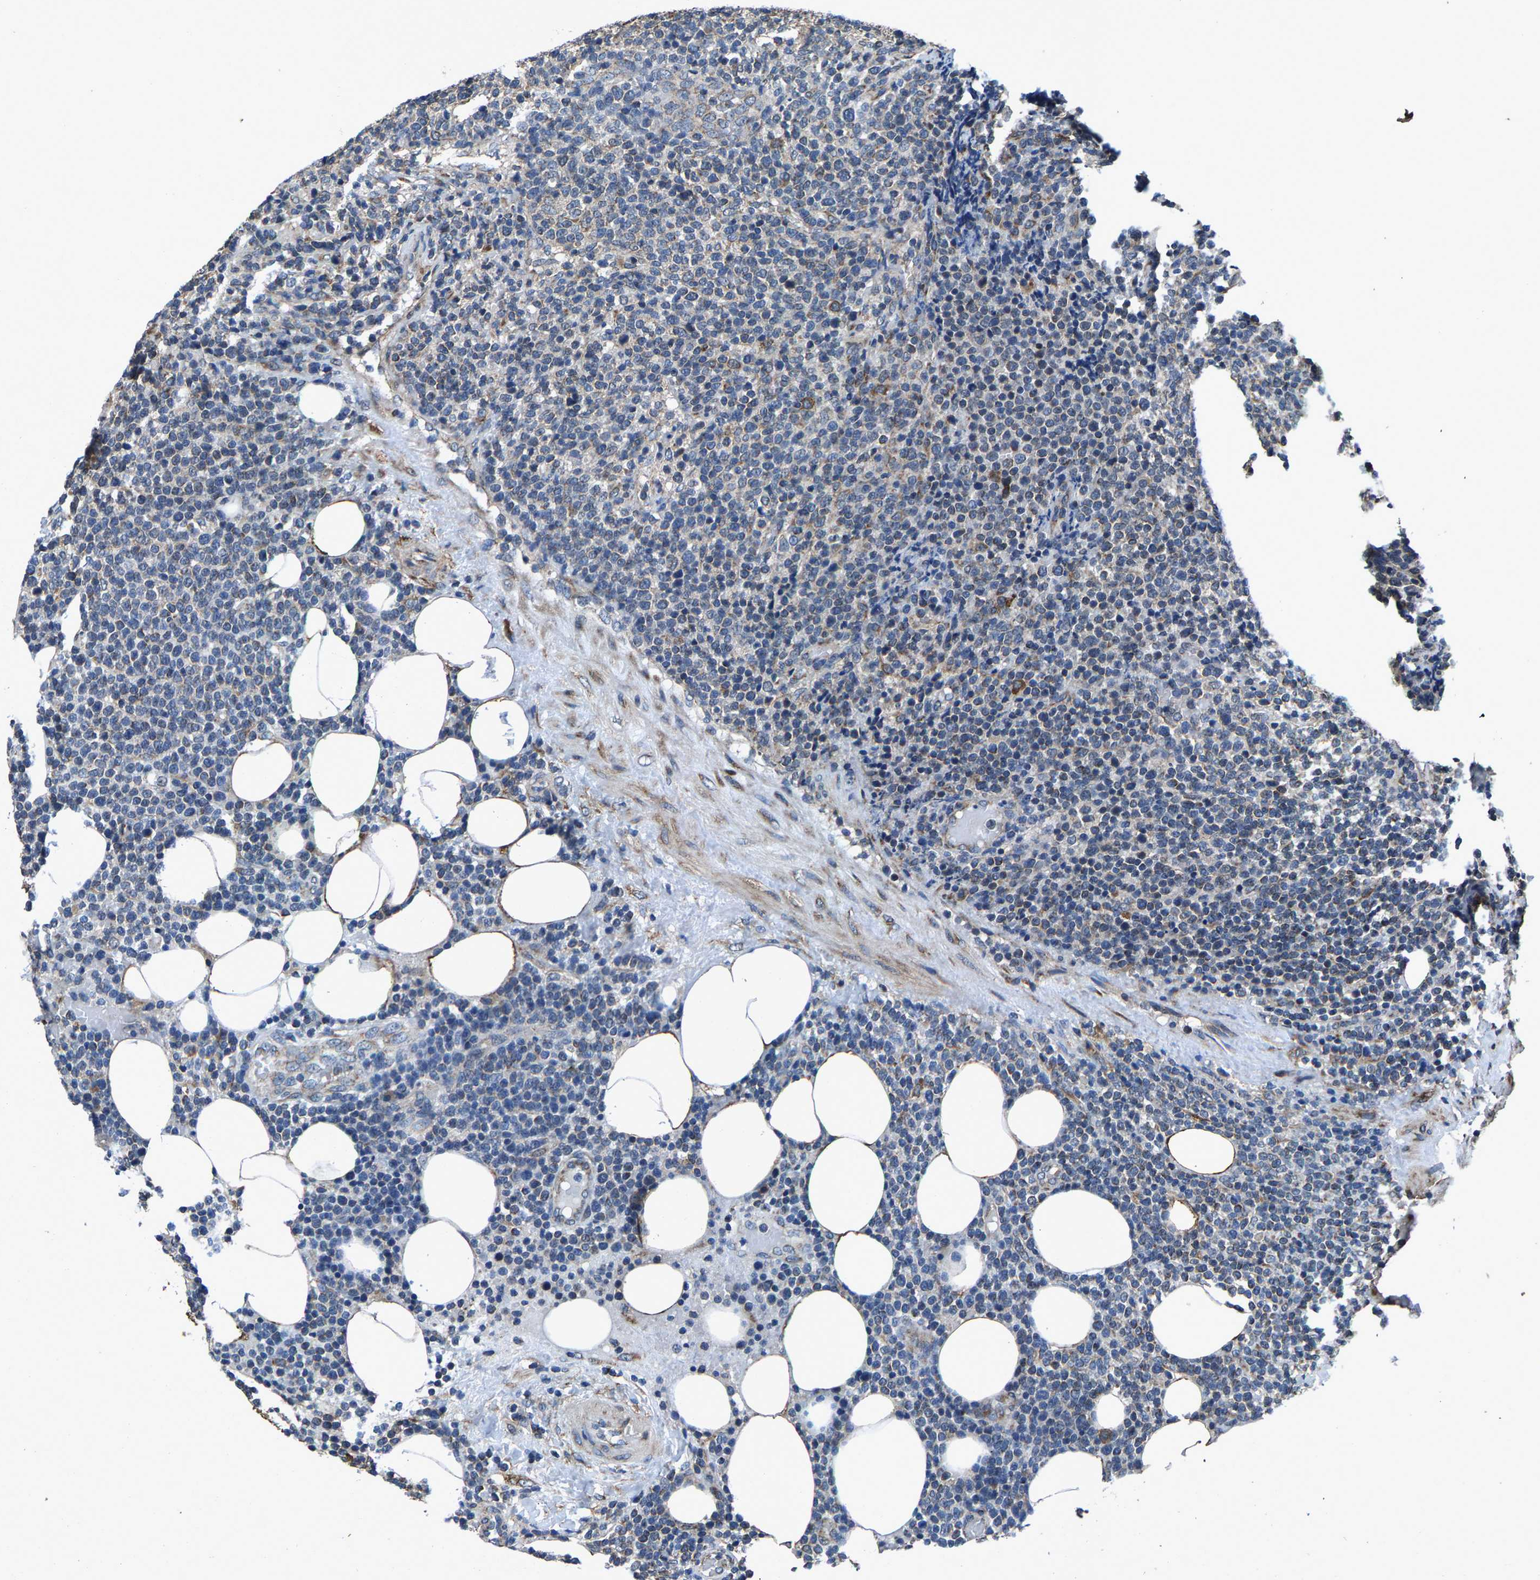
{"staining": {"intensity": "moderate", "quantity": "<25%", "location": "cytoplasmic/membranous"}, "tissue": "lymphoma", "cell_type": "Tumor cells", "image_type": "cancer", "snomed": [{"axis": "morphology", "description": "Malignant lymphoma, non-Hodgkin's type, High grade"}, {"axis": "topography", "description": "Lymph node"}], "caption": "Immunohistochemical staining of human lymphoma demonstrates low levels of moderate cytoplasmic/membranous protein expression in about <25% of tumor cells. The protein of interest is shown in brown color, while the nuclei are stained blue.", "gene": "PDP1", "patient": {"sex": "male", "age": 61}}